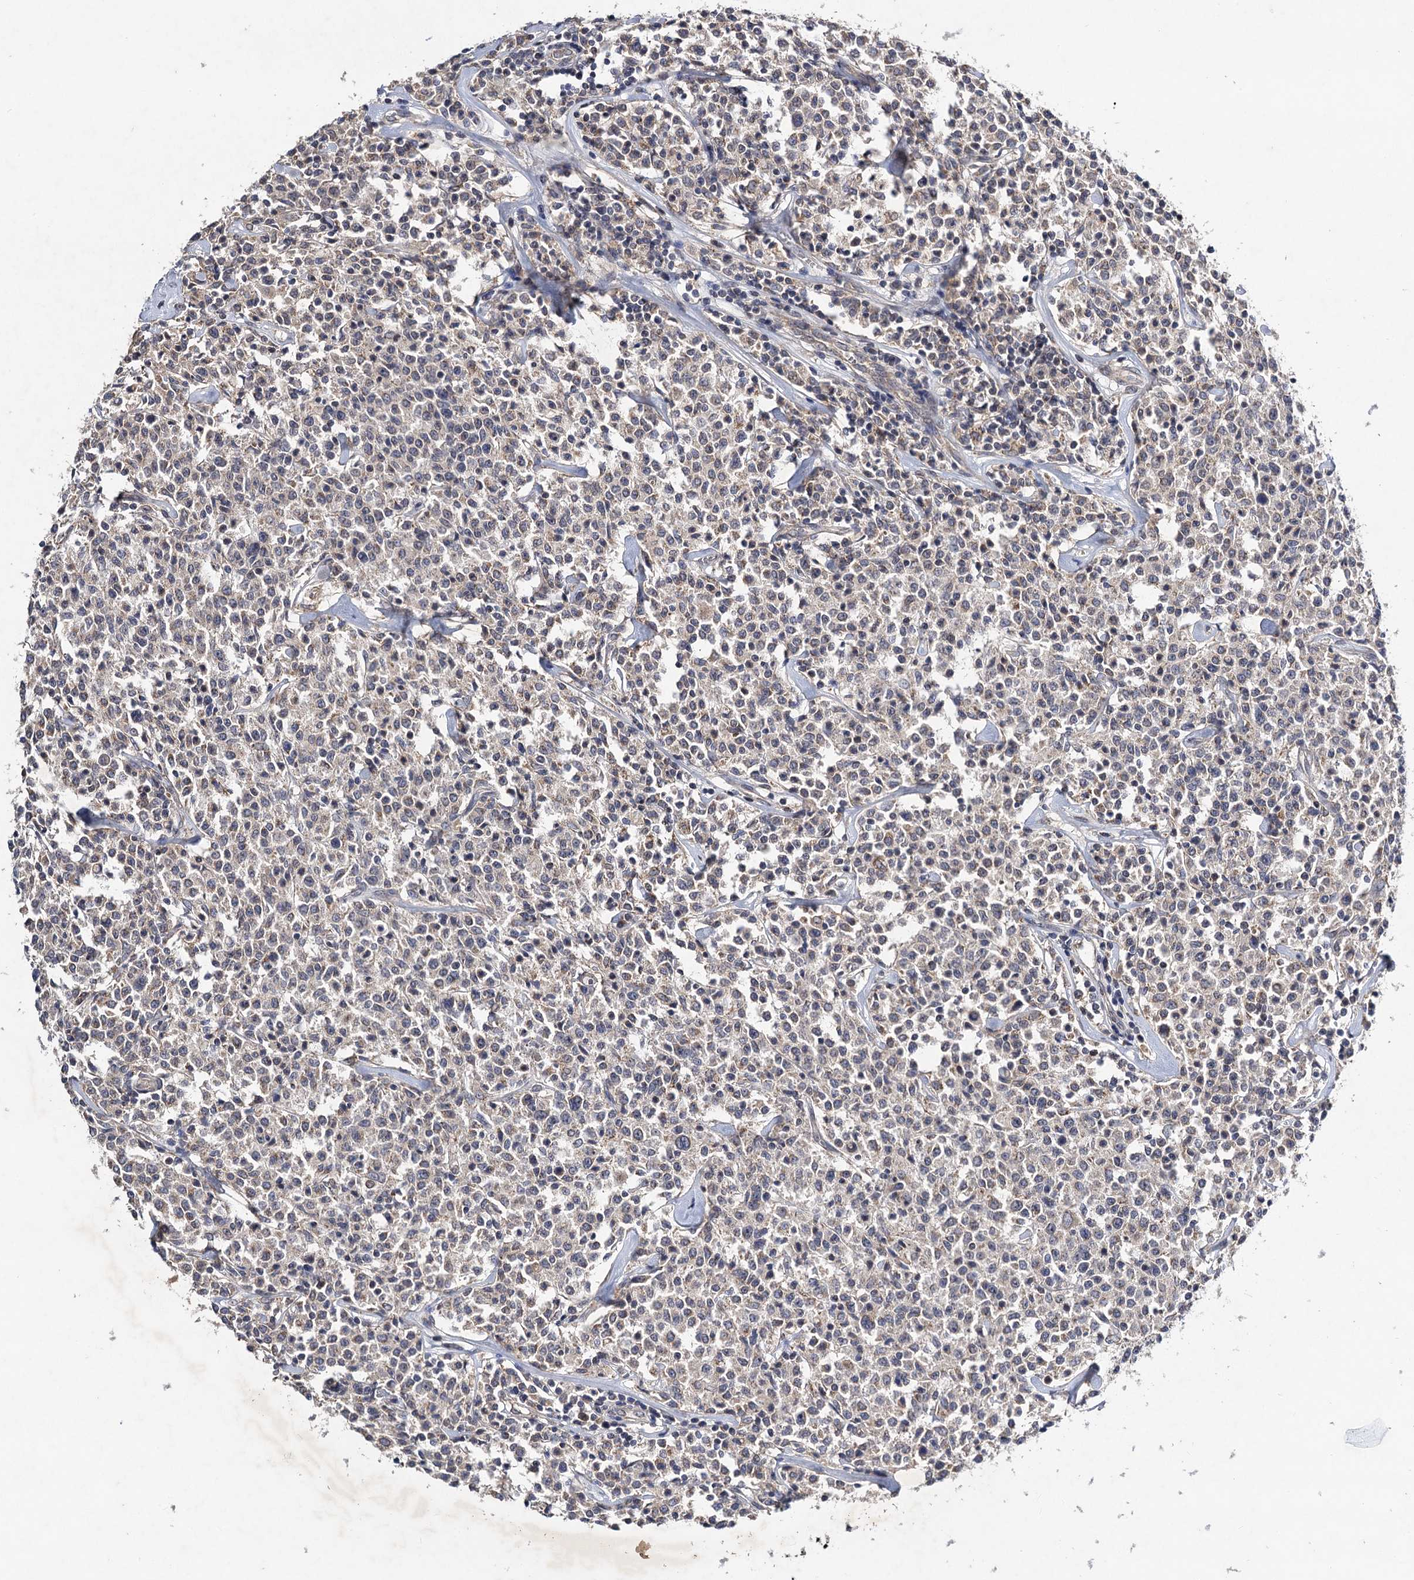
{"staining": {"intensity": "weak", "quantity": "<25%", "location": "cytoplasmic/membranous"}, "tissue": "lymphoma", "cell_type": "Tumor cells", "image_type": "cancer", "snomed": [{"axis": "morphology", "description": "Malignant lymphoma, non-Hodgkin's type, Low grade"}, {"axis": "topography", "description": "Small intestine"}], "caption": "Immunohistochemical staining of malignant lymphoma, non-Hodgkin's type (low-grade) shows no significant expression in tumor cells.", "gene": "VPS37D", "patient": {"sex": "female", "age": 59}}